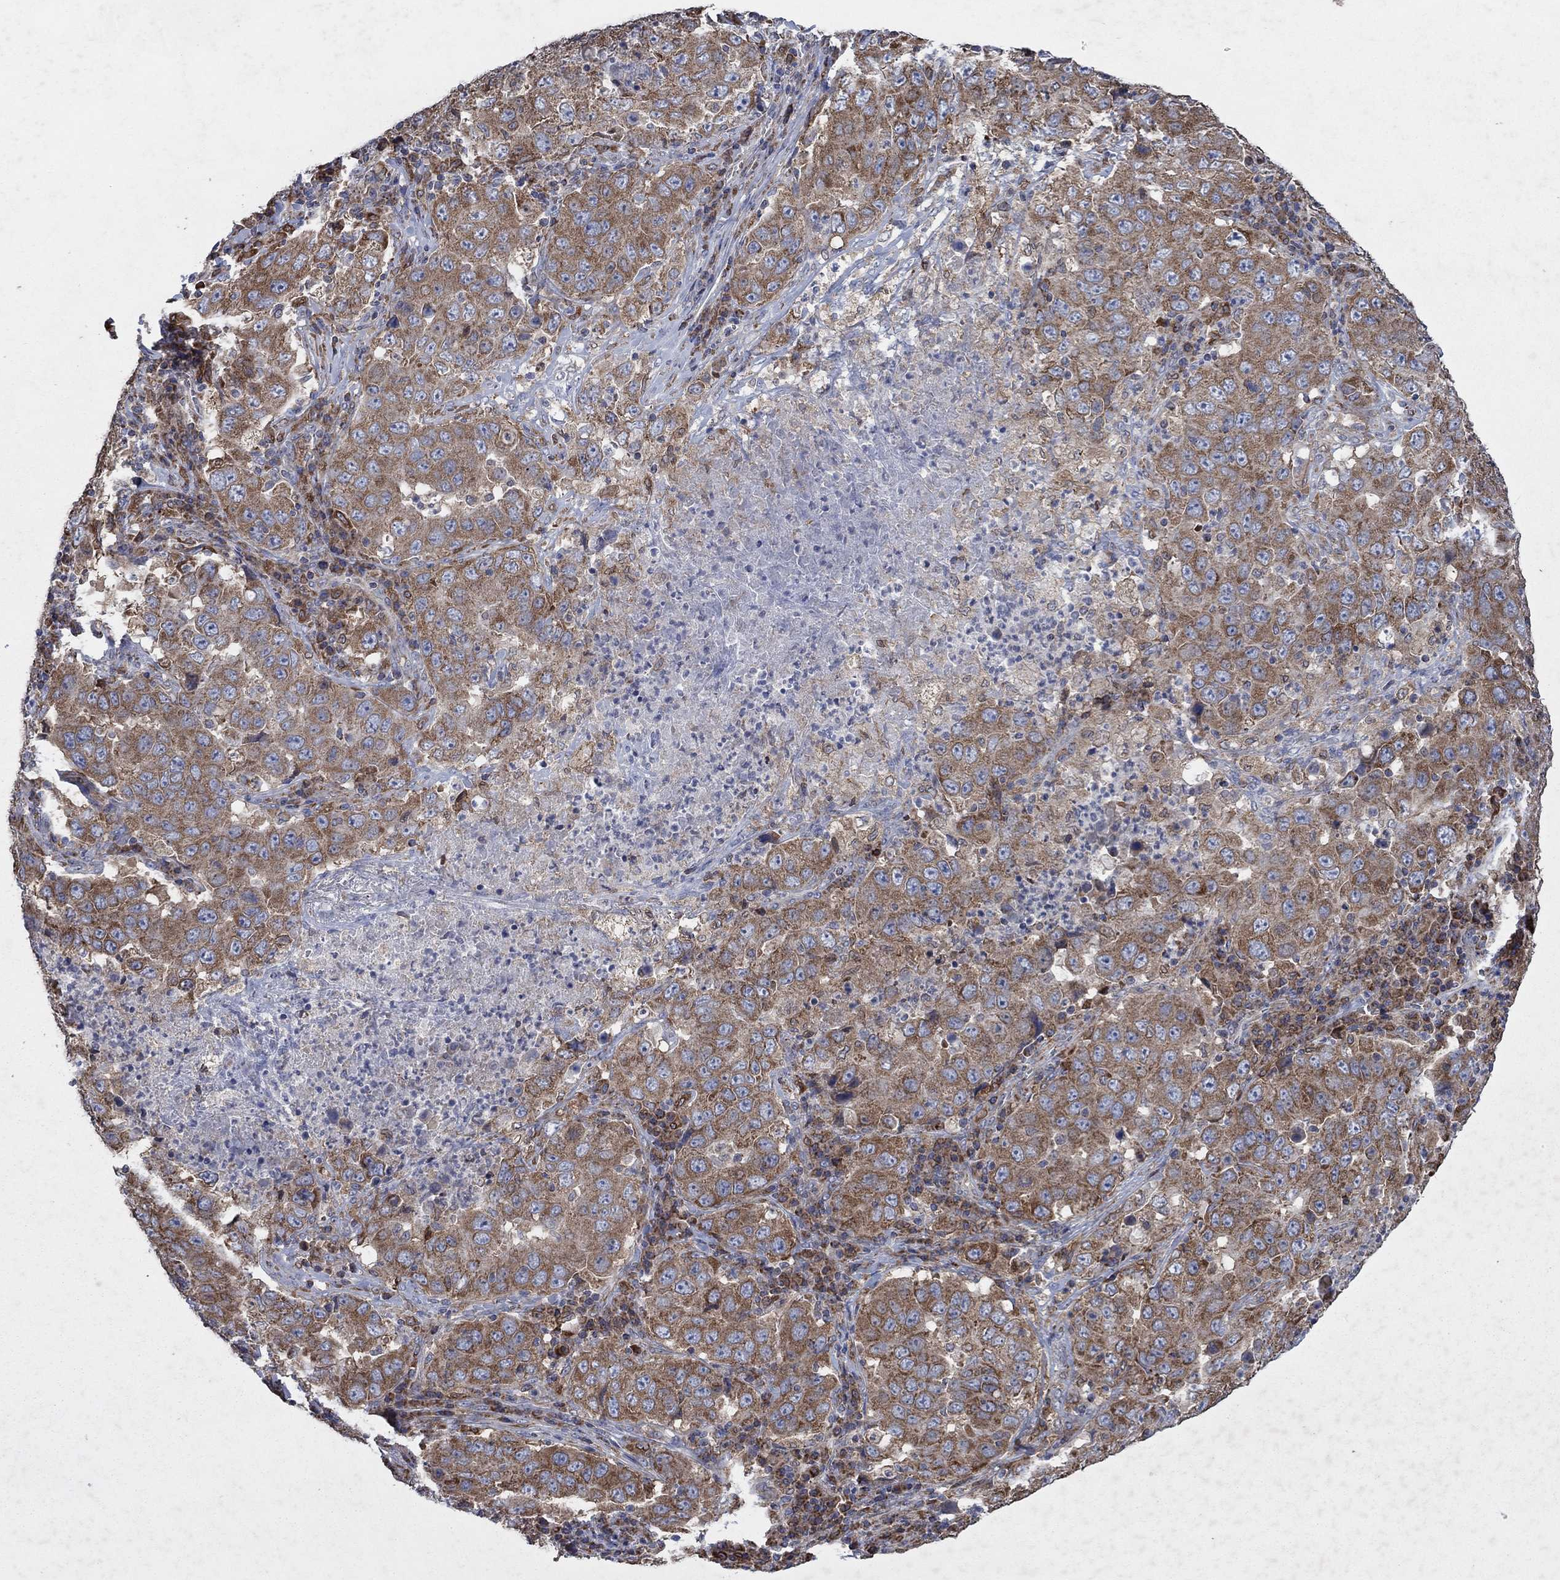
{"staining": {"intensity": "moderate", "quantity": ">75%", "location": "cytoplasmic/membranous"}, "tissue": "lung cancer", "cell_type": "Tumor cells", "image_type": "cancer", "snomed": [{"axis": "morphology", "description": "Adenocarcinoma, NOS"}, {"axis": "topography", "description": "Lung"}], "caption": "The histopathology image shows immunohistochemical staining of lung cancer (adenocarcinoma). There is moderate cytoplasmic/membranous expression is appreciated in approximately >75% of tumor cells. (DAB (3,3'-diaminobenzidine) IHC, brown staining for protein, blue staining for nuclei).", "gene": "NCEH1", "patient": {"sex": "male", "age": 73}}